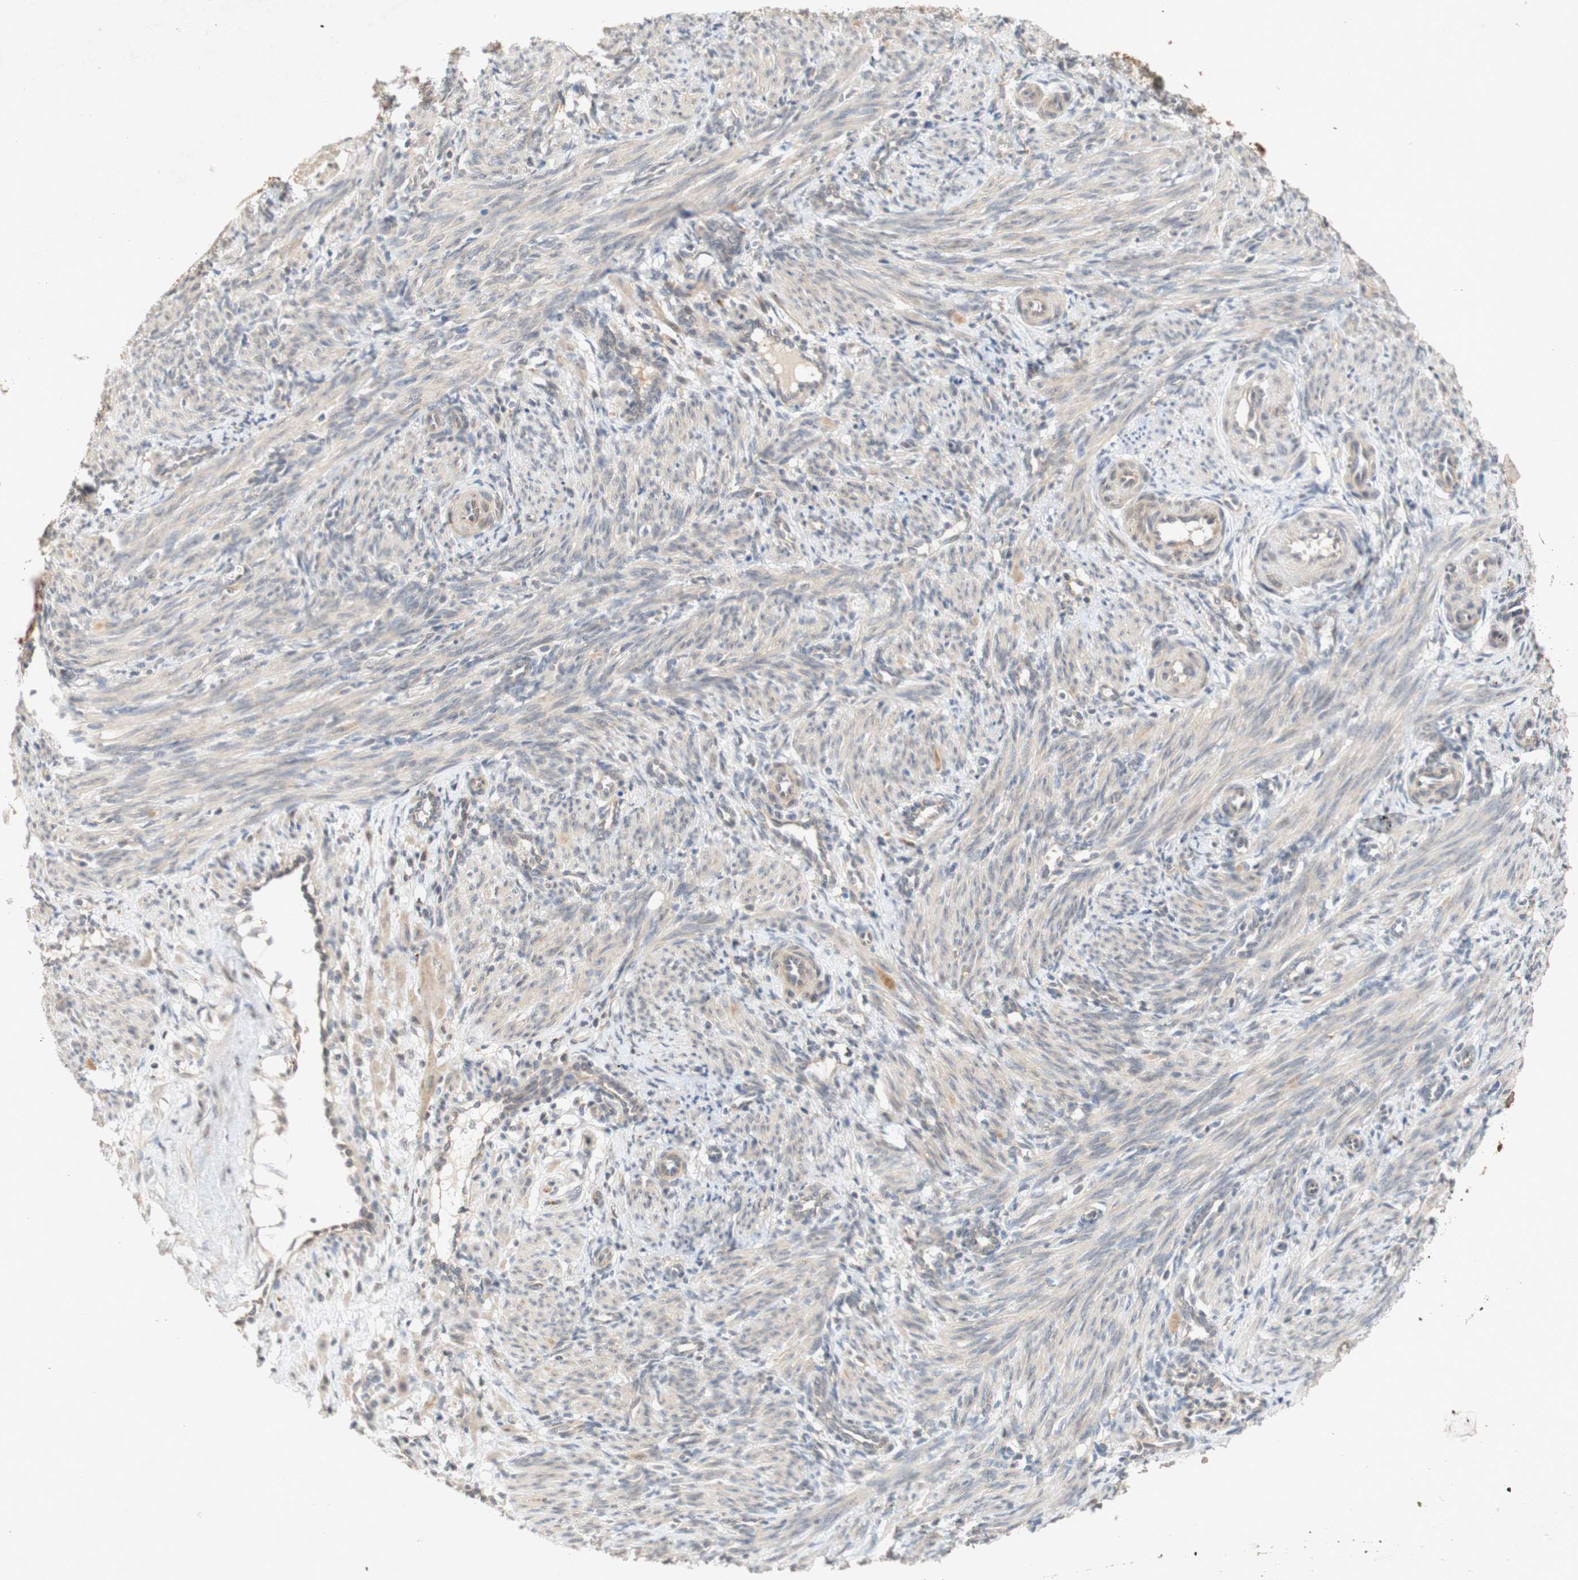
{"staining": {"intensity": "moderate", "quantity": ">75%", "location": "cytoplasmic/membranous,nuclear"}, "tissue": "smooth muscle", "cell_type": "Smooth muscle cells", "image_type": "normal", "snomed": [{"axis": "morphology", "description": "Normal tissue, NOS"}, {"axis": "topography", "description": "Endometrium"}], "caption": "Smooth muscle stained with immunohistochemistry (IHC) demonstrates moderate cytoplasmic/membranous,nuclear staining in about >75% of smooth muscle cells. (Brightfield microscopy of DAB IHC at high magnification).", "gene": "PIN1", "patient": {"sex": "female", "age": 33}}